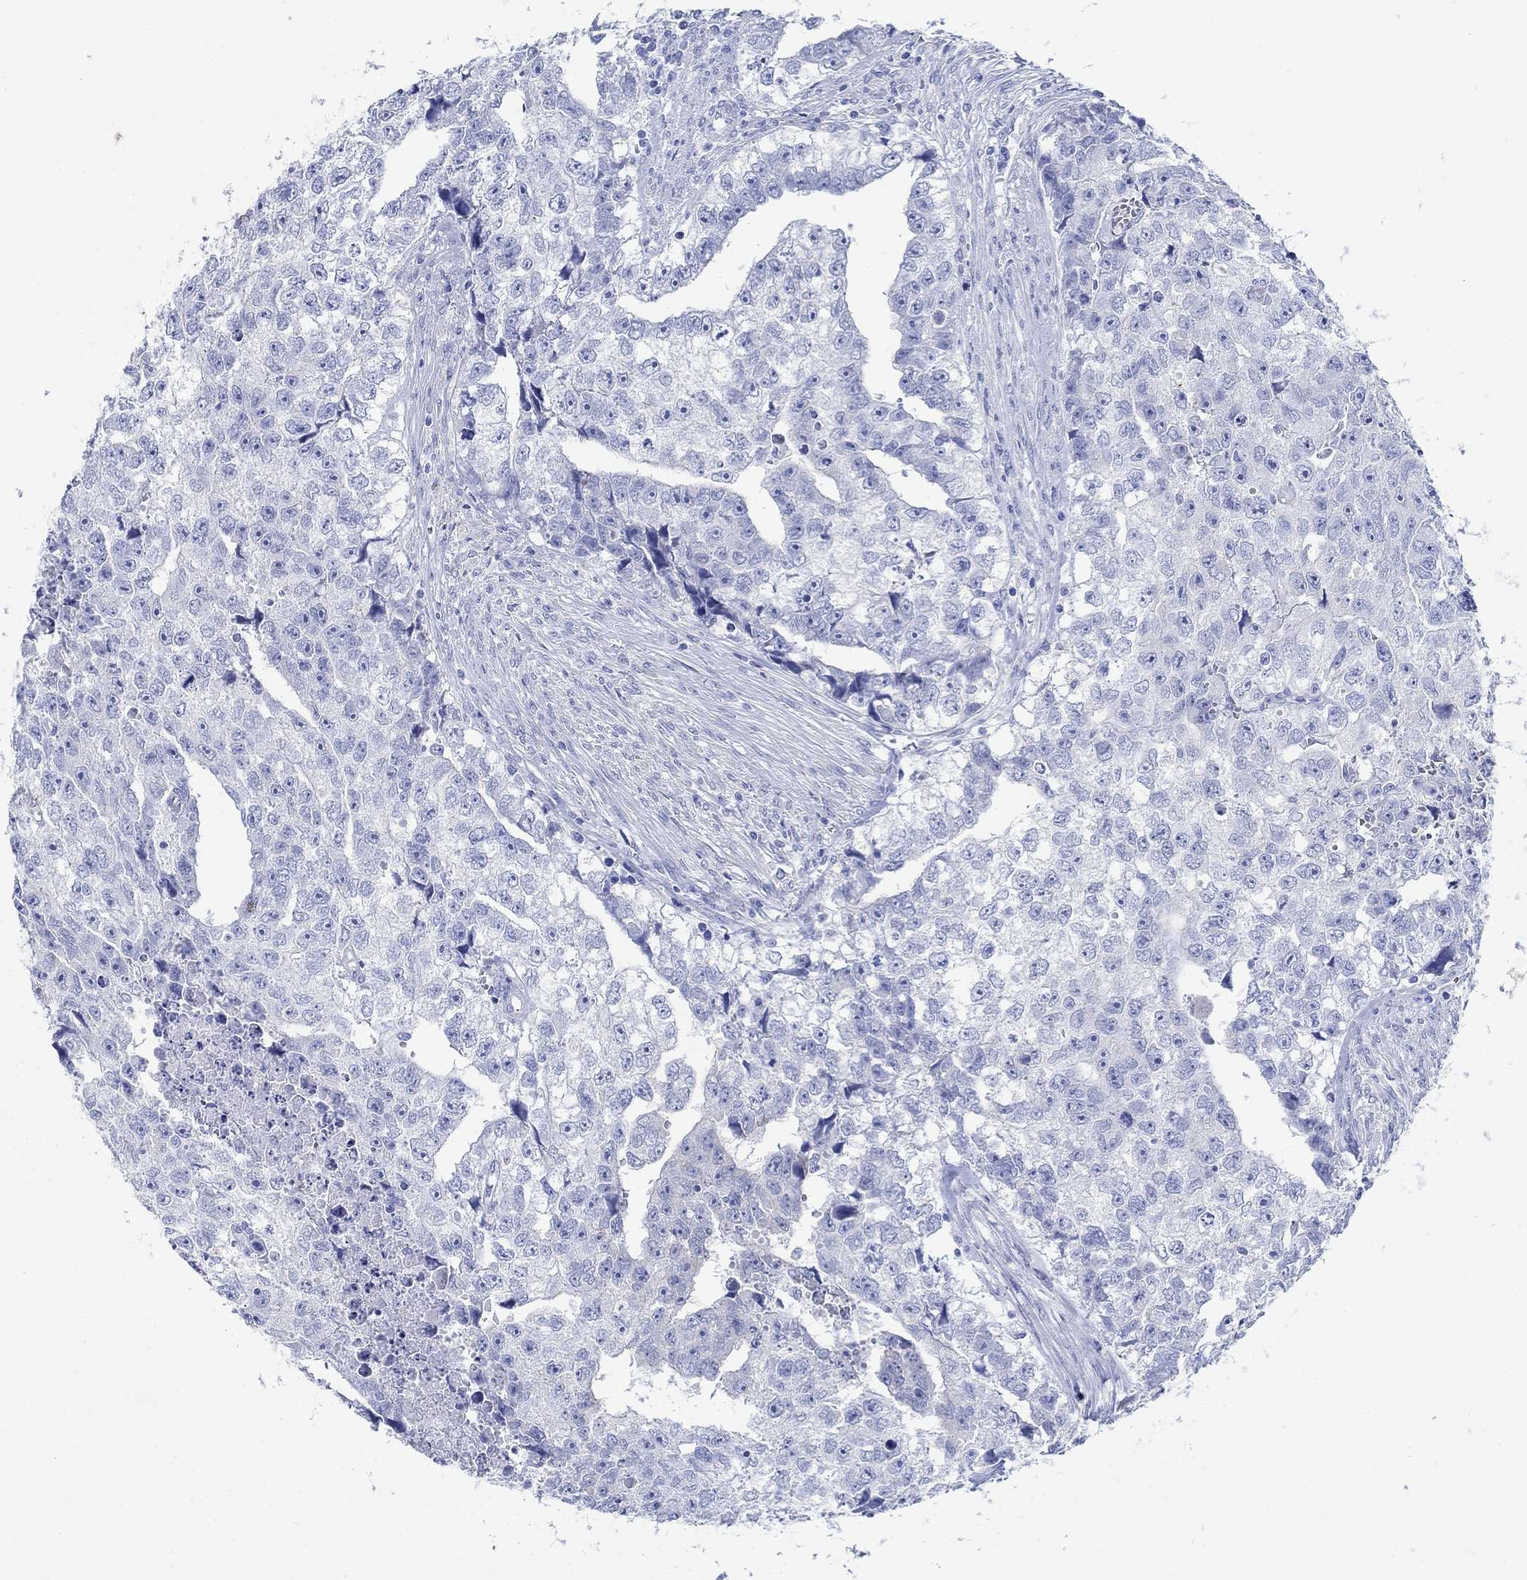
{"staining": {"intensity": "negative", "quantity": "none", "location": "none"}, "tissue": "testis cancer", "cell_type": "Tumor cells", "image_type": "cancer", "snomed": [{"axis": "morphology", "description": "Carcinoma, Embryonal, NOS"}, {"axis": "morphology", "description": "Teratoma, malignant, NOS"}, {"axis": "topography", "description": "Testis"}], "caption": "DAB (3,3'-diaminobenzidine) immunohistochemical staining of testis cancer (embryonal carcinoma) exhibits no significant expression in tumor cells.", "gene": "ZDHHC14", "patient": {"sex": "male", "age": 44}}